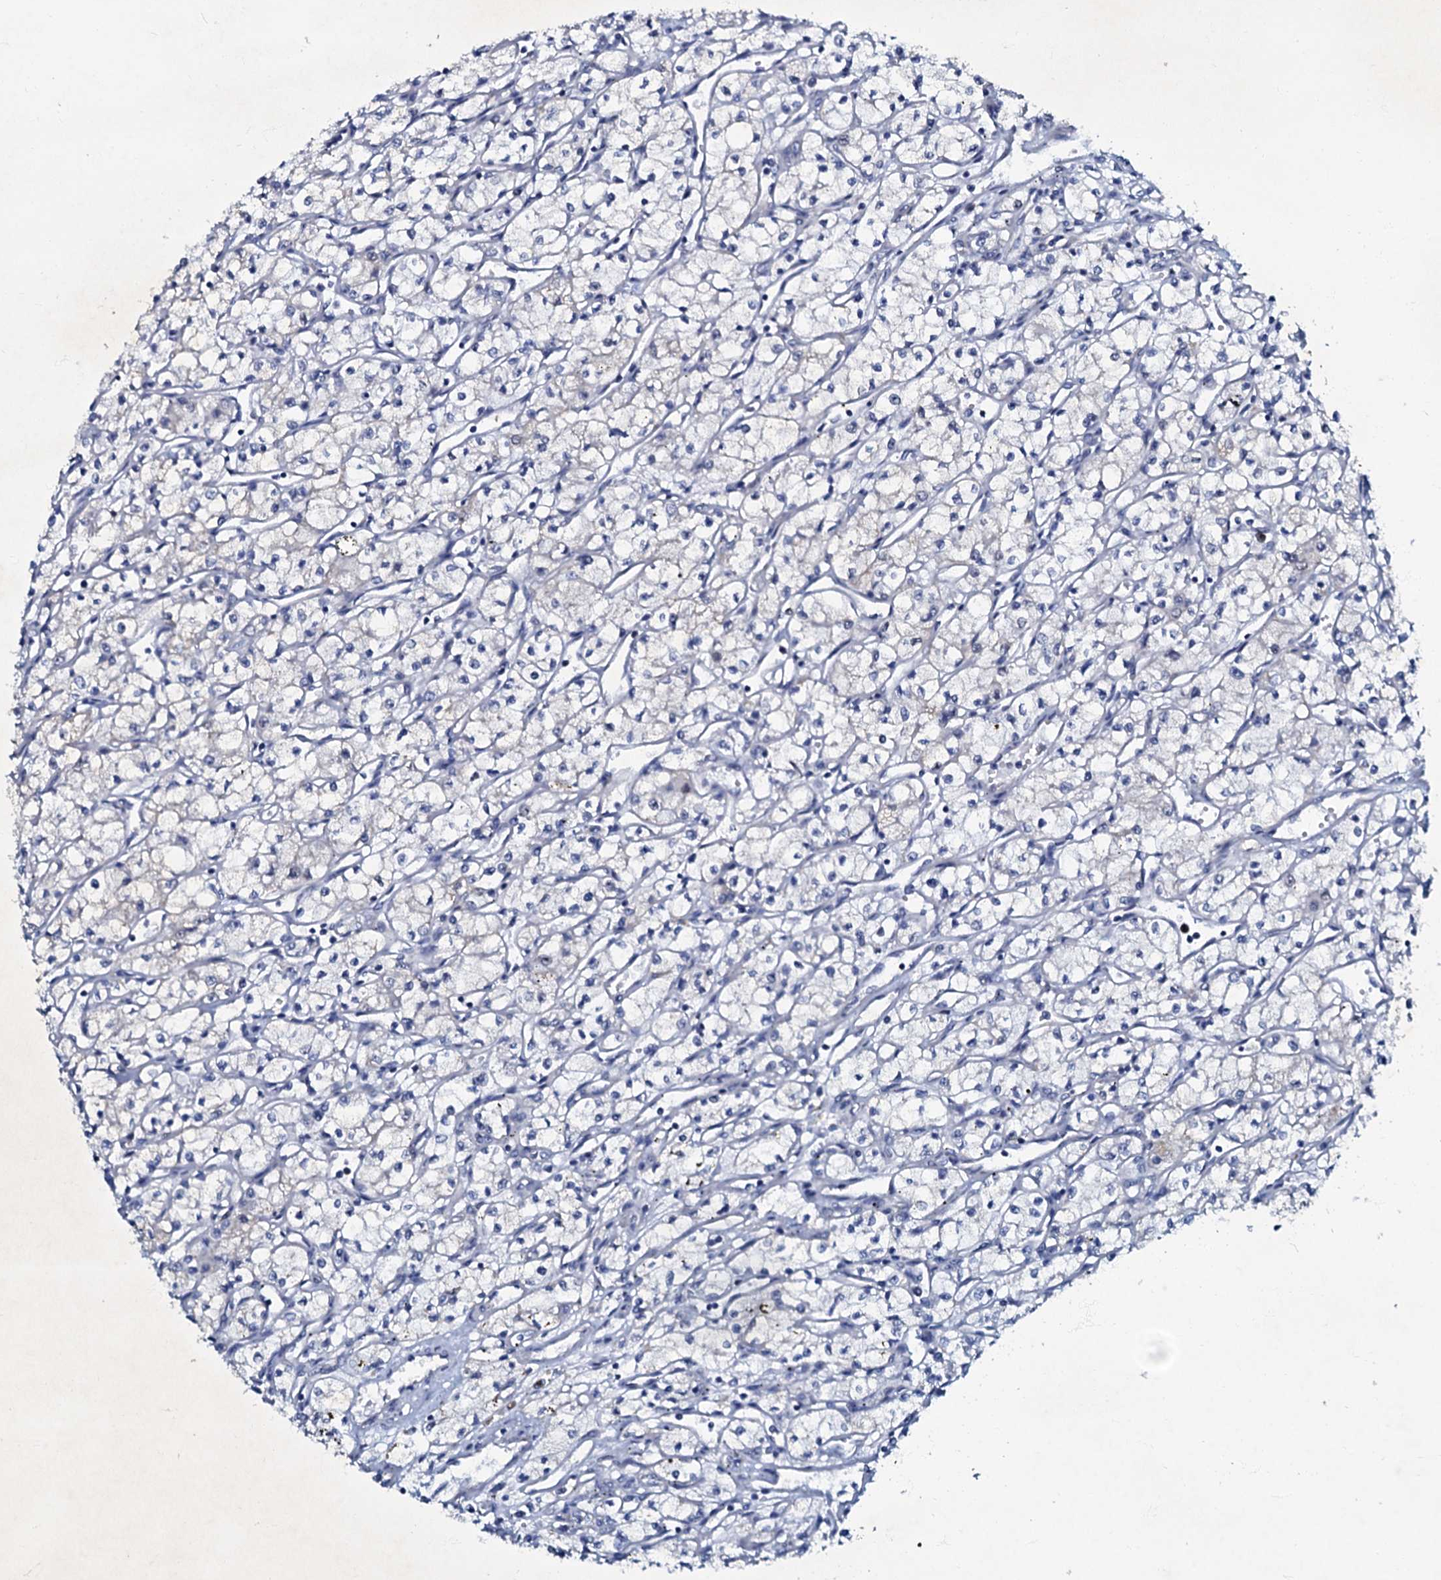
{"staining": {"intensity": "negative", "quantity": "none", "location": "none"}, "tissue": "renal cancer", "cell_type": "Tumor cells", "image_type": "cancer", "snomed": [{"axis": "morphology", "description": "Adenocarcinoma, NOS"}, {"axis": "topography", "description": "Kidney"}], "caption": "Protein analysis of renal cancer demonstrates no significant positivity in tumor cells. (Stains: DAB immunohistochemistry (IHC) with hematoxylin counter stain, Microscopy: brightfield microscopy at high magnification).", "gene": "MRPL51", "patient": {"sex": "male", "age": 59}}